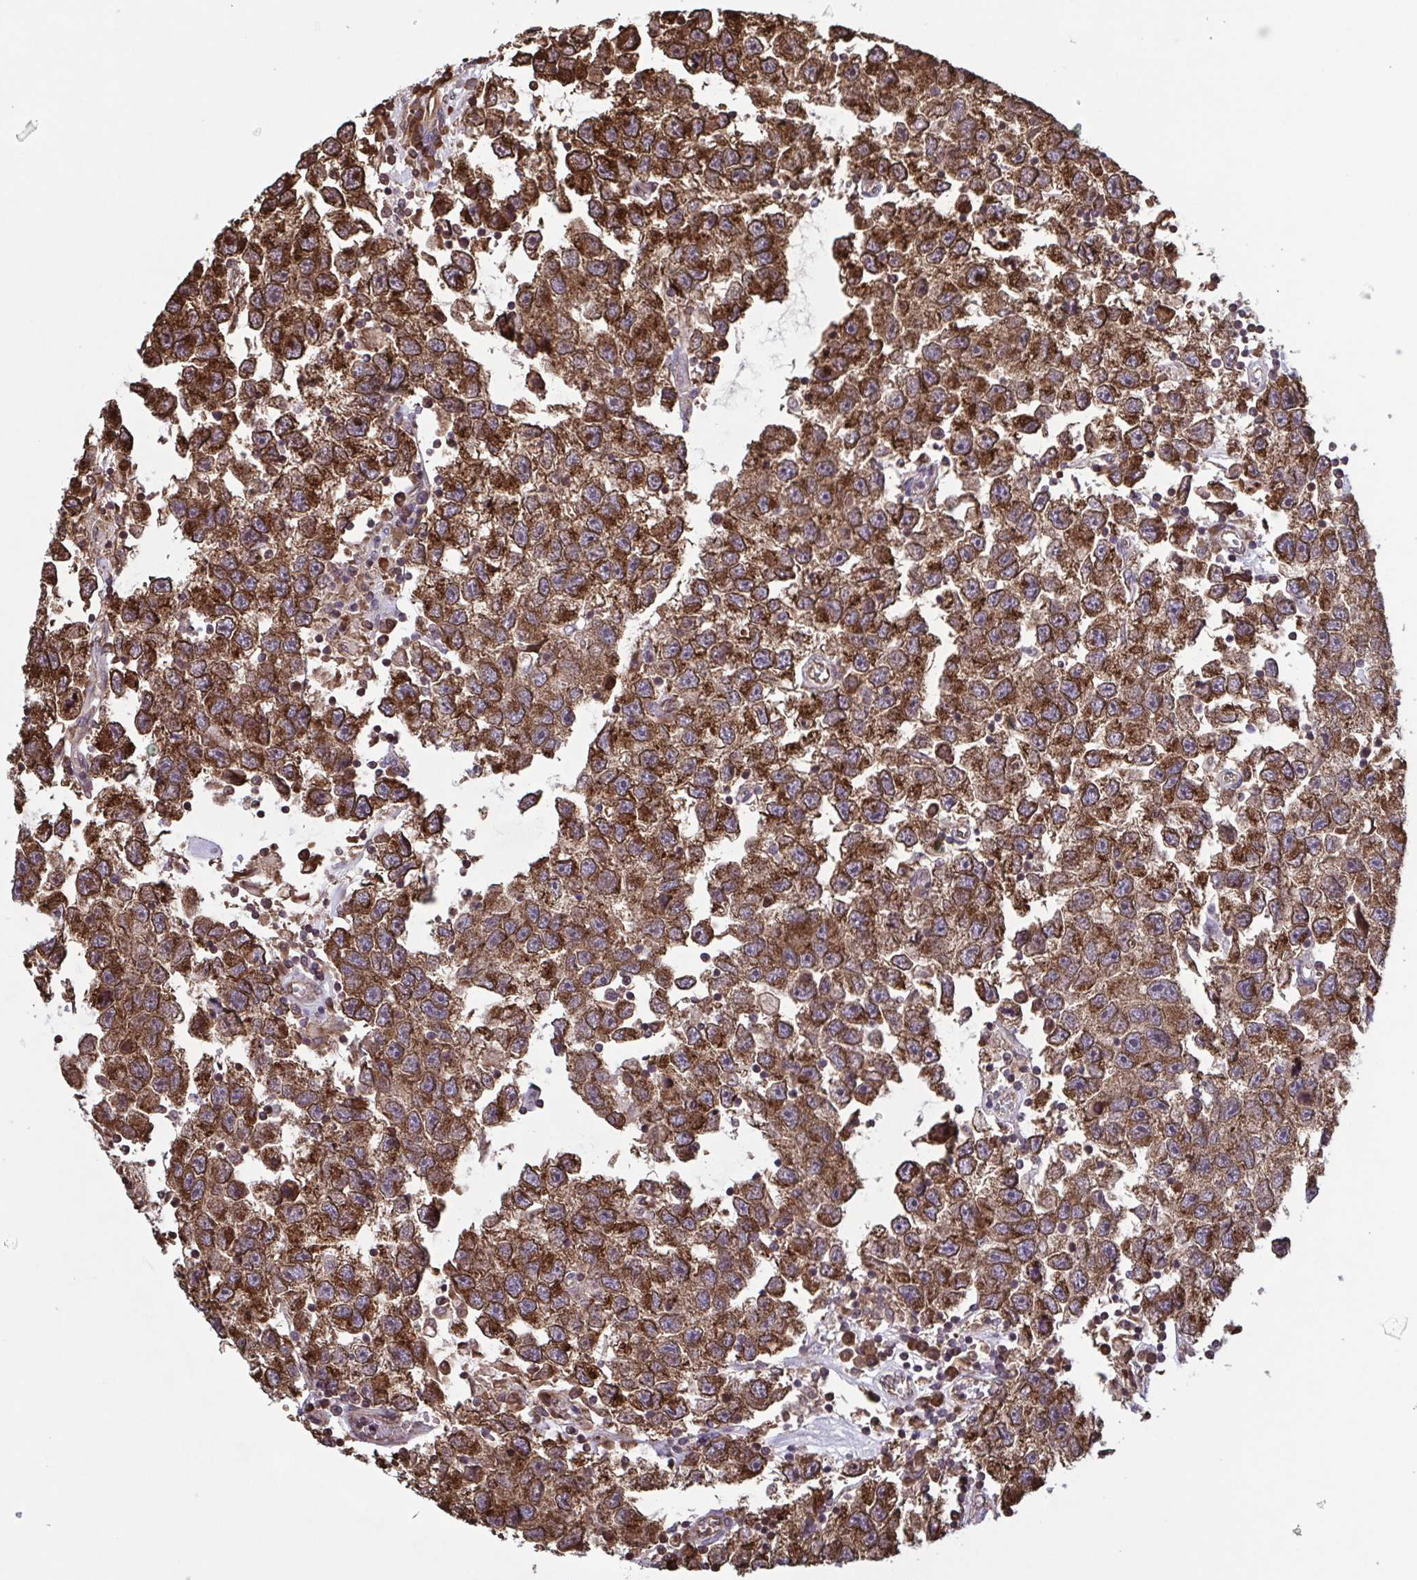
{"staining": {"intensity": "moderate", "quantity": ">75%", "location": "cytoplasmic/membranous"}, "tissue": "testis cancer", "cell_type": "Tumor cells", "image_type": "cancer", "snomed": [{"axis": "morphology", "description": "Seminoma, NOS"}, {"axis": "topography", "description": "Testis"}], "caption": "This image reveals testis cancer stained with IHC to label a protein in brown. The cytoplasmic/membranous of tumor cells show moderate positivity for the protein. Nuclei are counter-stained blue.", "gene": "SEC63", "patient": {"sex": "male", "age": 26}}